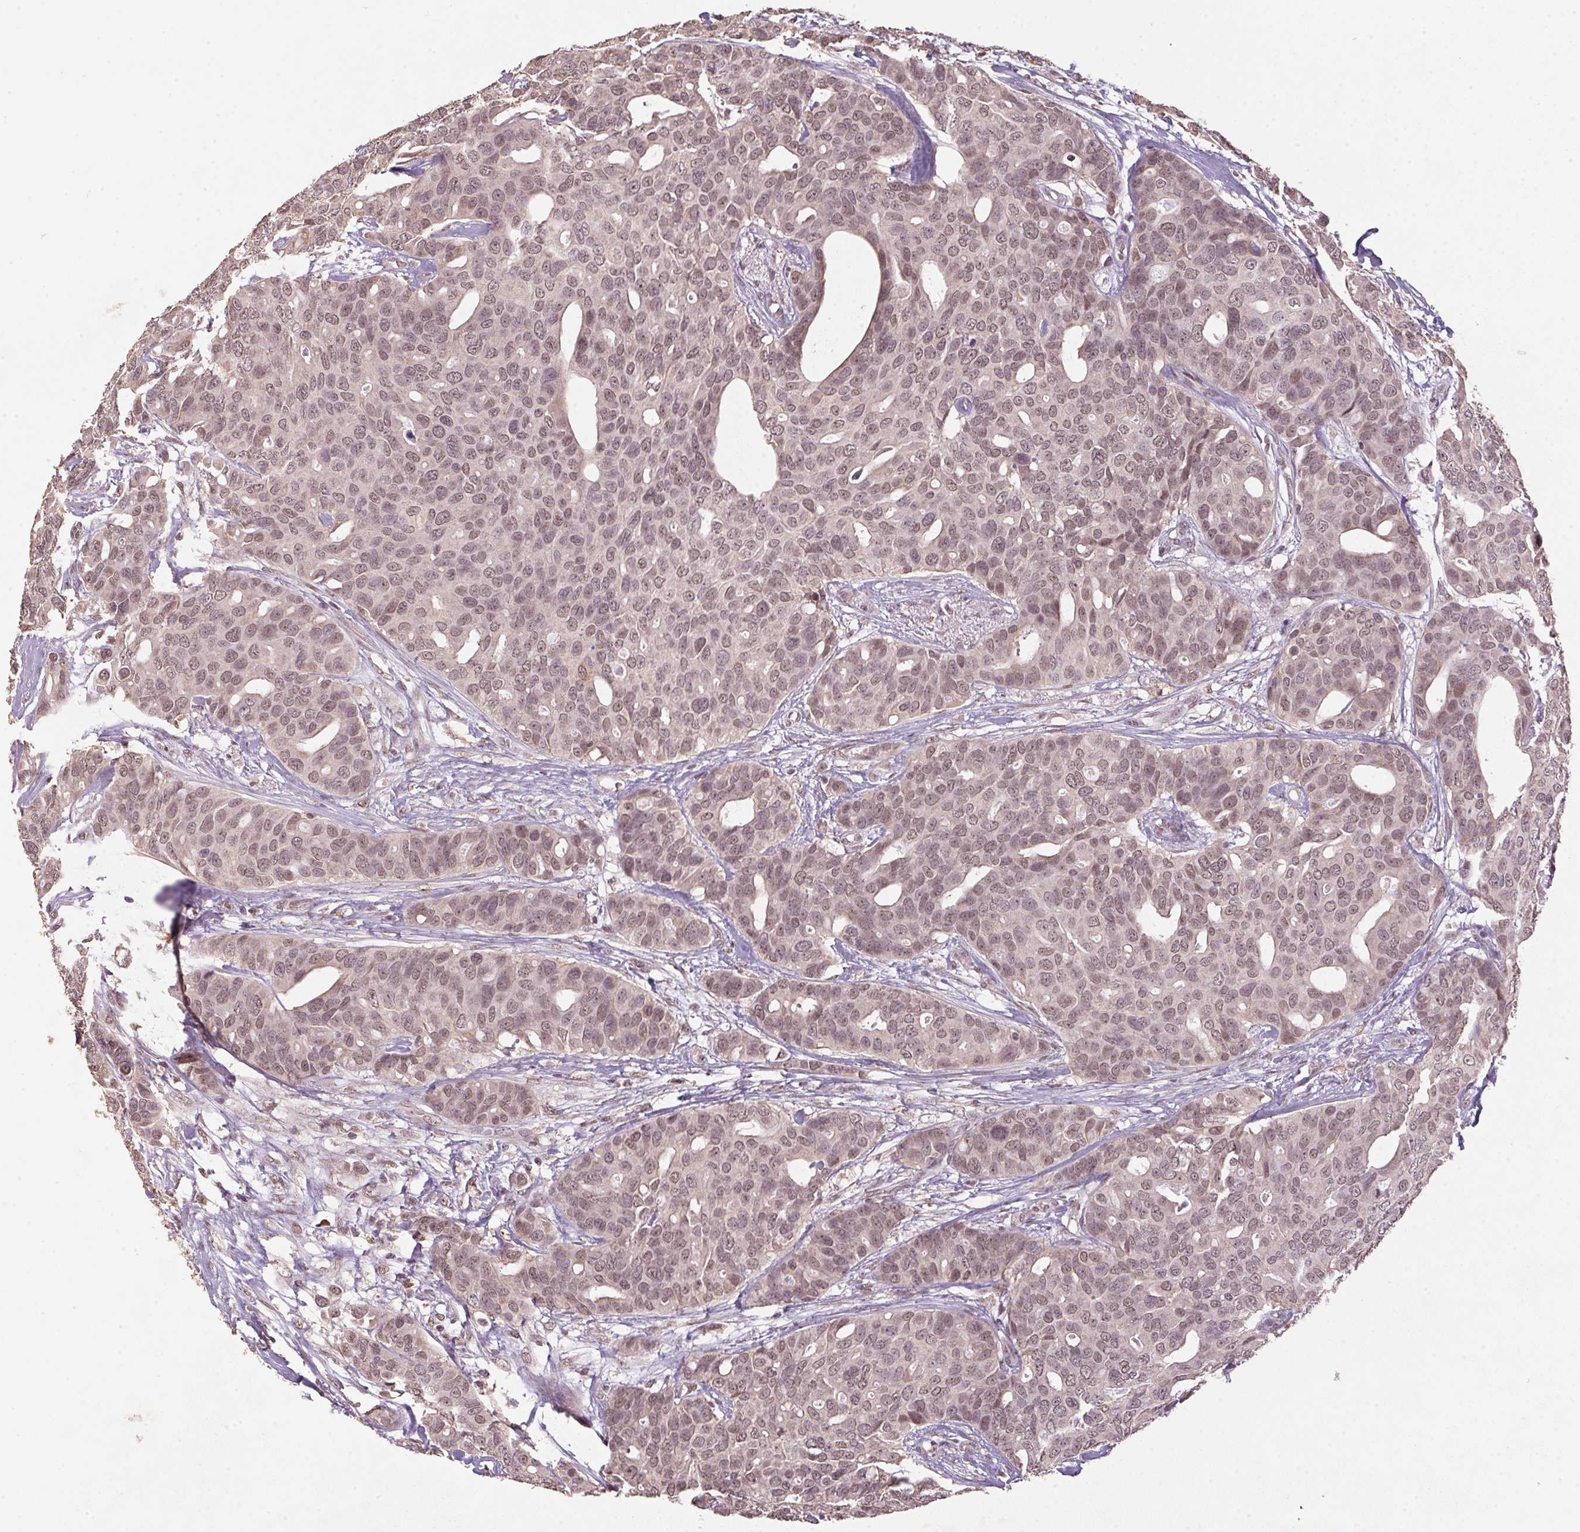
{"staining": {"intensity": "weak", "quantity": ">75%", "location": "nuclear"}, "tissue": "breast cancer", "cell_type": "Tumor cells", "image_type": "cancer", "snomed": [{"axis": "morphology", "description": "Duct carcinoma"}, {"axis": "topography", "description": "Breast"}], "caption": "Protein staining of breast intraductal carcinoma tissue reveals weak nuclear positivity in approximately >75% of tumor cells.", "gene": "ZBTB4", "patient": {"sex": "female", "age": 54}}